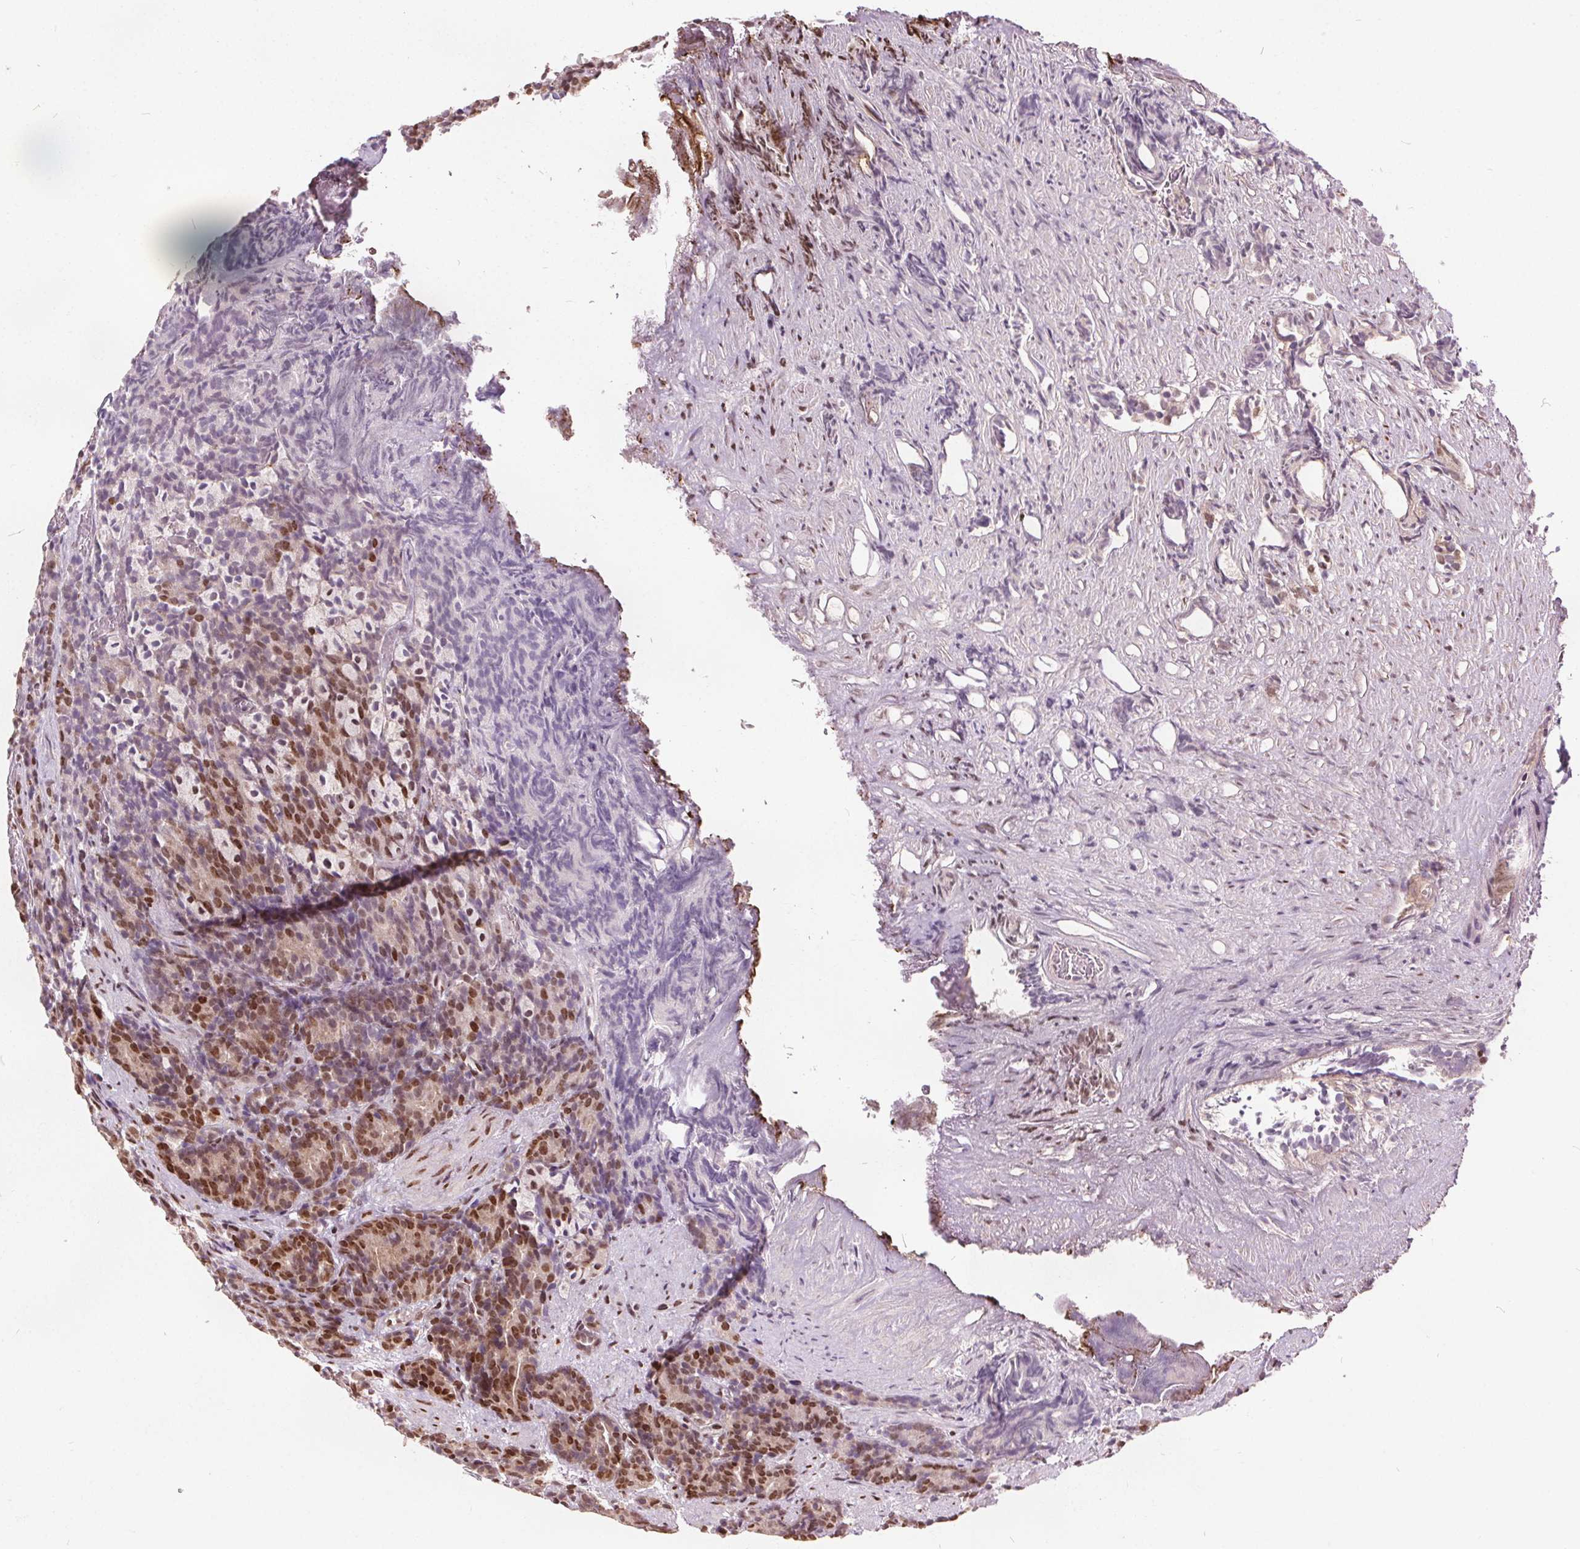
{"staining": {"intensity": "moderate", "quantity": "25%-75%", "location": "nuclear"}, "tissue": "prostate cancer", "cell_type": "Tumor cells", "image_type": "cancer", "snomed": [{"axis": "morphology", "description": "Adenocarcinoma, High grade"}, {"axis": "topography", "description": "Prostate"}], "caption": "About 25%-75% of tumor cells in human prostate cancer display moderate nuclear protein staining as visualized by brown immunohistochemical staining.", "gene": "ISLR2", "patient": {"sex": "male", "age": 84}}